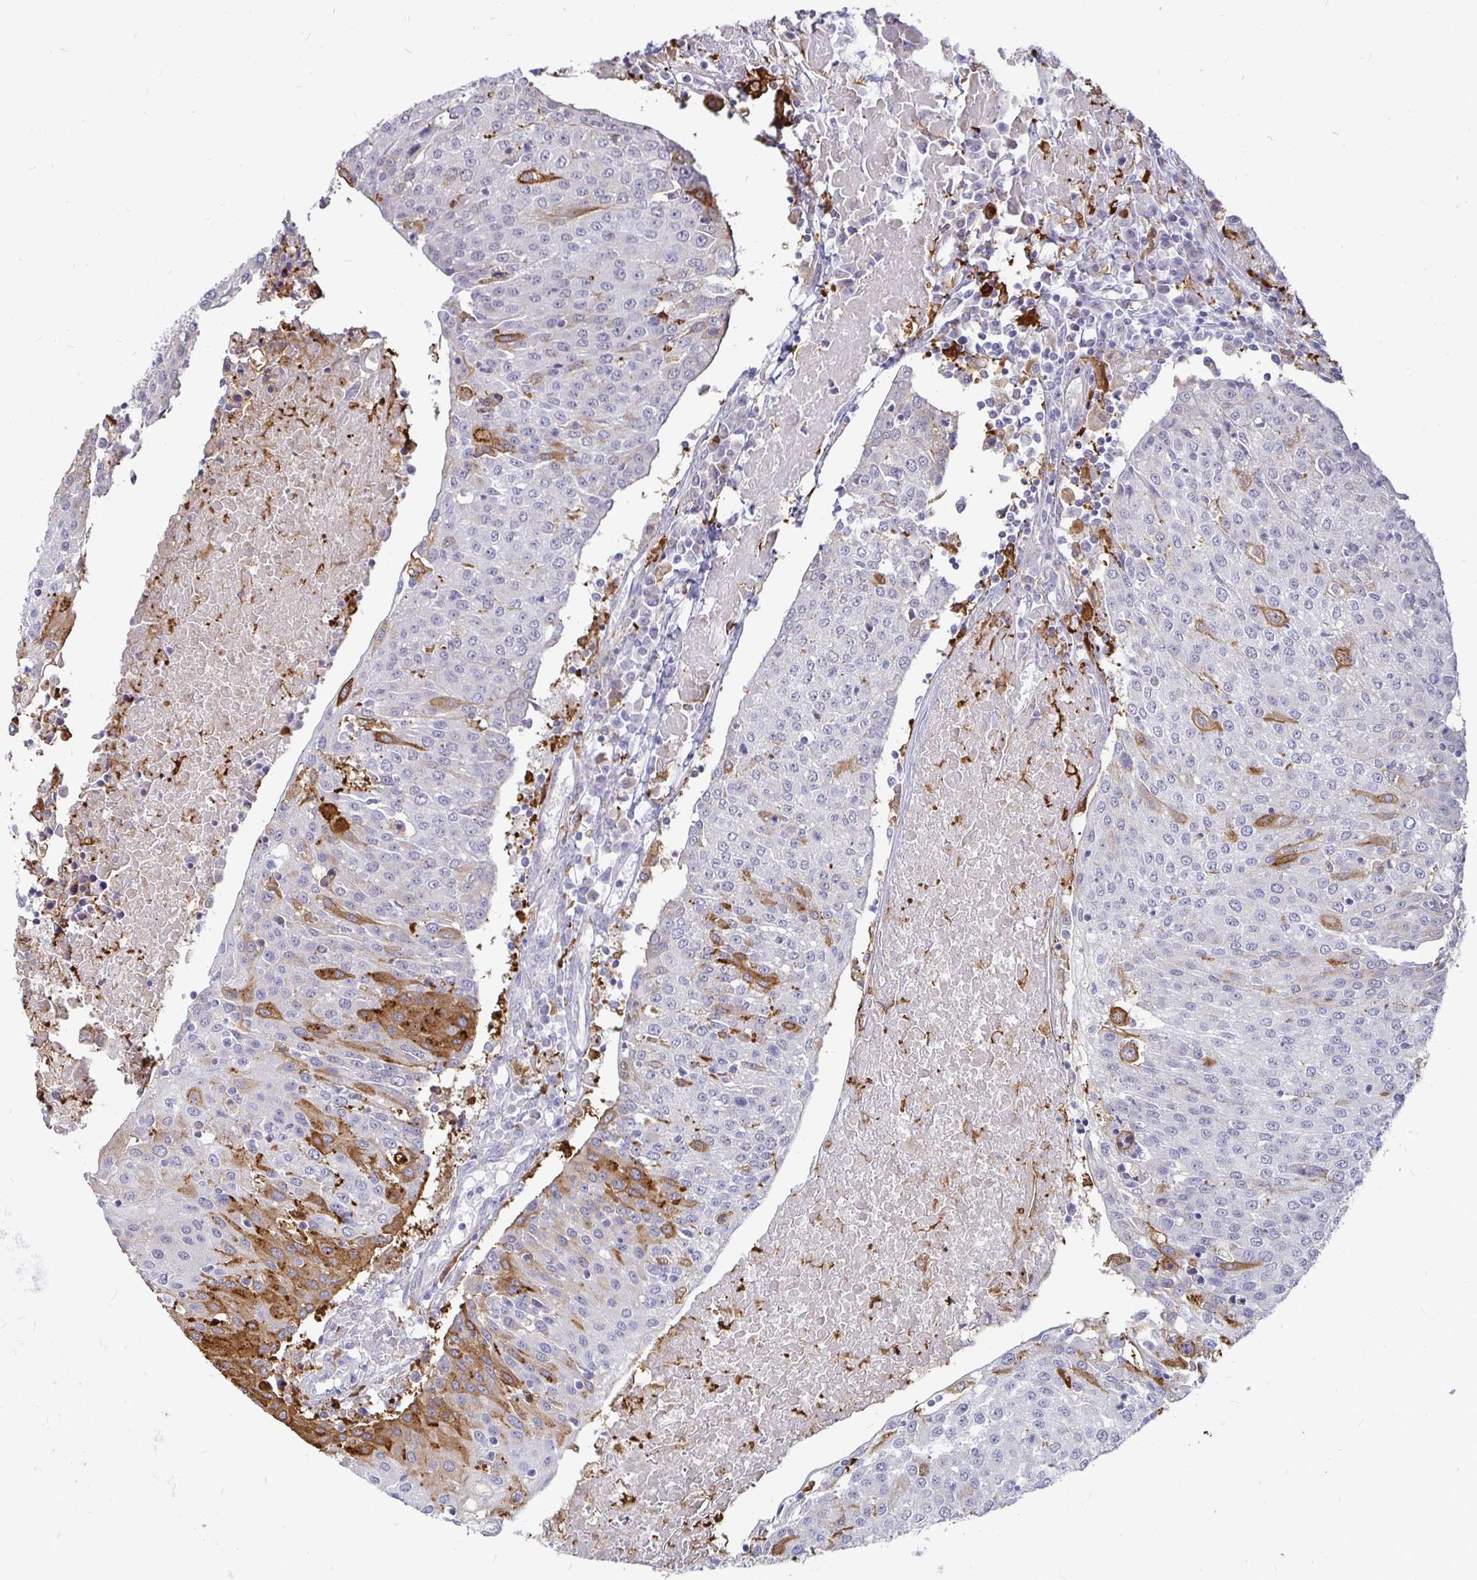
{"staining": {"intensity": "moderate", "quantity": "<25%", "location": "cytoplasmic/membranous"}, "tissue": "urothelial cancer", "cell_type": "Tumor cells", "image_type": "cancer", "snomed": [{"axis": "morphology", "description": "Urothelial carcinoma, High grade"}, {"axis": "topography", "description": "Urinary bladder"}], "caption": "DAB immunohistochemical staining of human urothelial cancer displays moderate cytoplasmic/membranous protein positivity in approximately <25% of tumor cells.", "gene": "CCDC85A", "patient": {"sex": "female", "age": 85}}